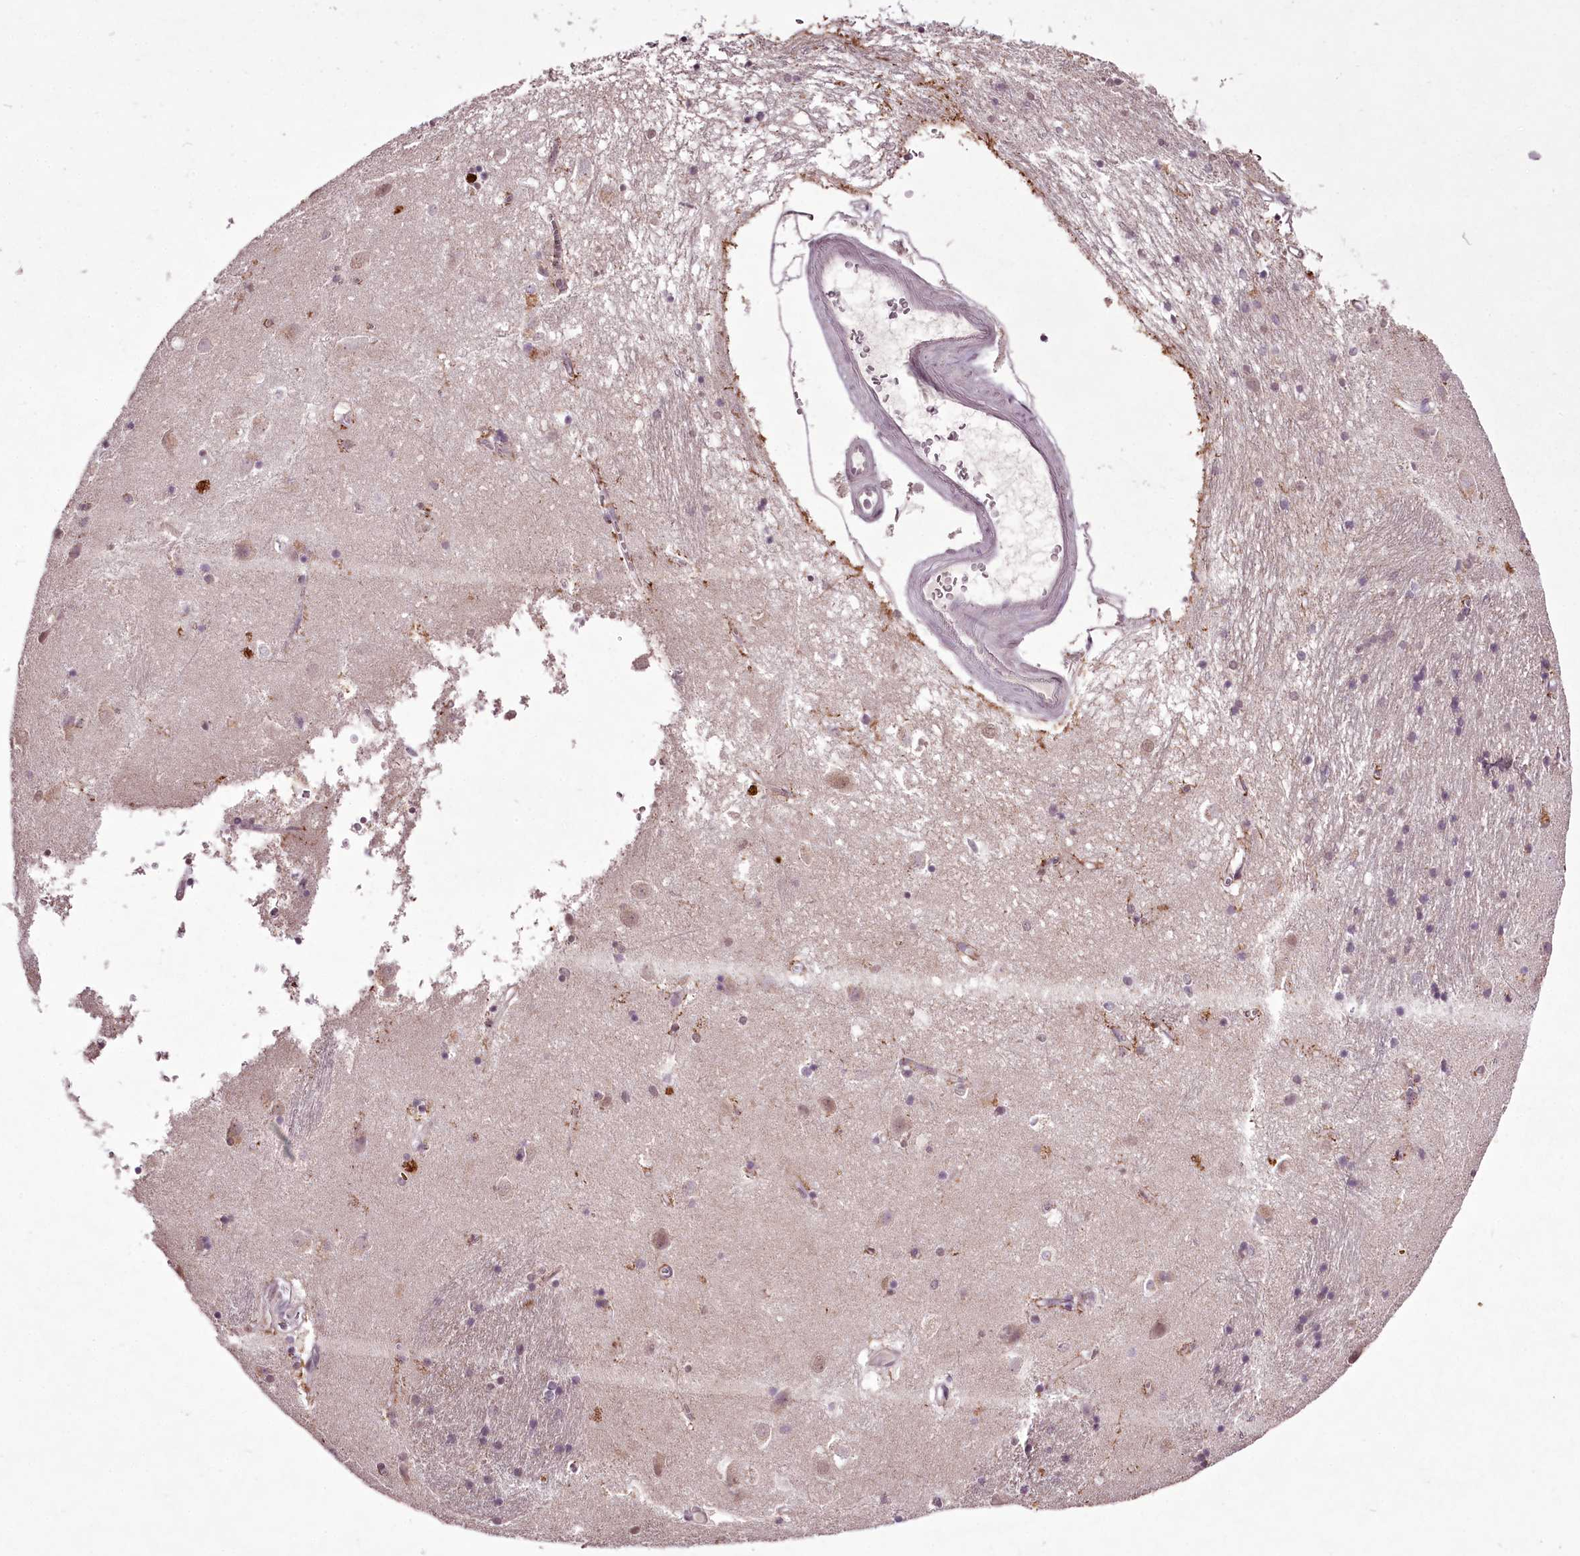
{"staining": {"intensity": "negative", "quantity": "none", "location": "none"}, "tissue": "caudate", "cell_type": "Glial cells", "image_type": "normal", "snomed": [{"axis": "morphology", "description": "Normal tissue, NOS"}, {"axis": "topography", "description": "Lateral ventricle wall"}], "caption": "DAB immunohistochemical staining of unremarkable human caudate displays no significant staining in glial cells.", "gene": "C1orf56", "patient": {"sex": "male", "age": 70}}